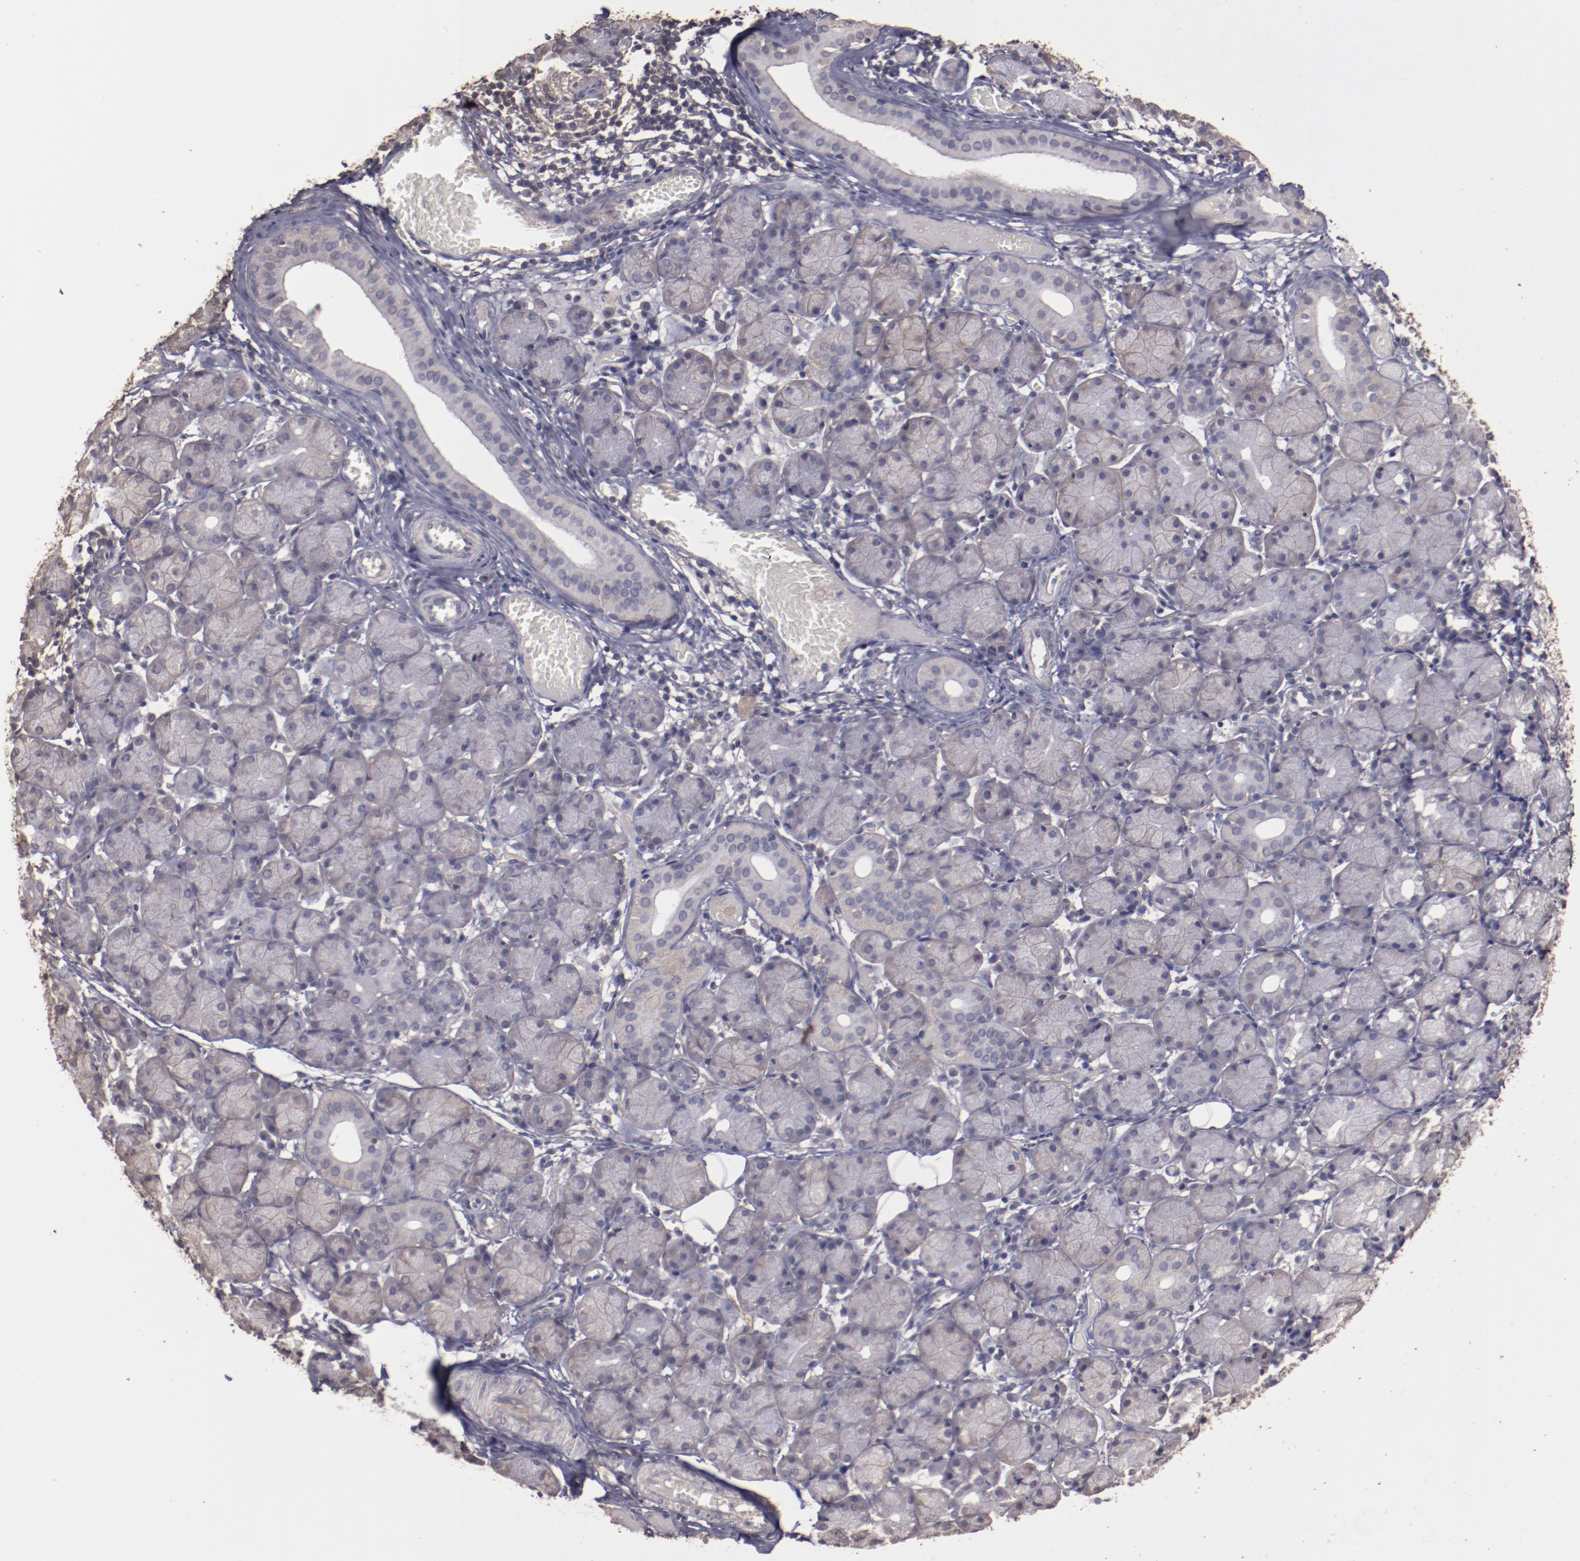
{"staining": {"intensity": "weak", "quantity": "25%-75%", "location": "cytoplasmic/membranous"}, "tissue": "salivary gland", "cell_type": "Glandular cells", "image_type": "normal", "snomed": [{"axis": "morphology", "description": "Normal tissue, NOS"}, {"axis": "topography", "description": "Salivary gland"}], "caption": "Protein expression analysis of unremarkable salivary gland reveals weak cytoplasmic/membranous staining in about 25%-75% of glandular cells.", "gene": "FAT1", "patient": {"sex": "female", "age": 24}}